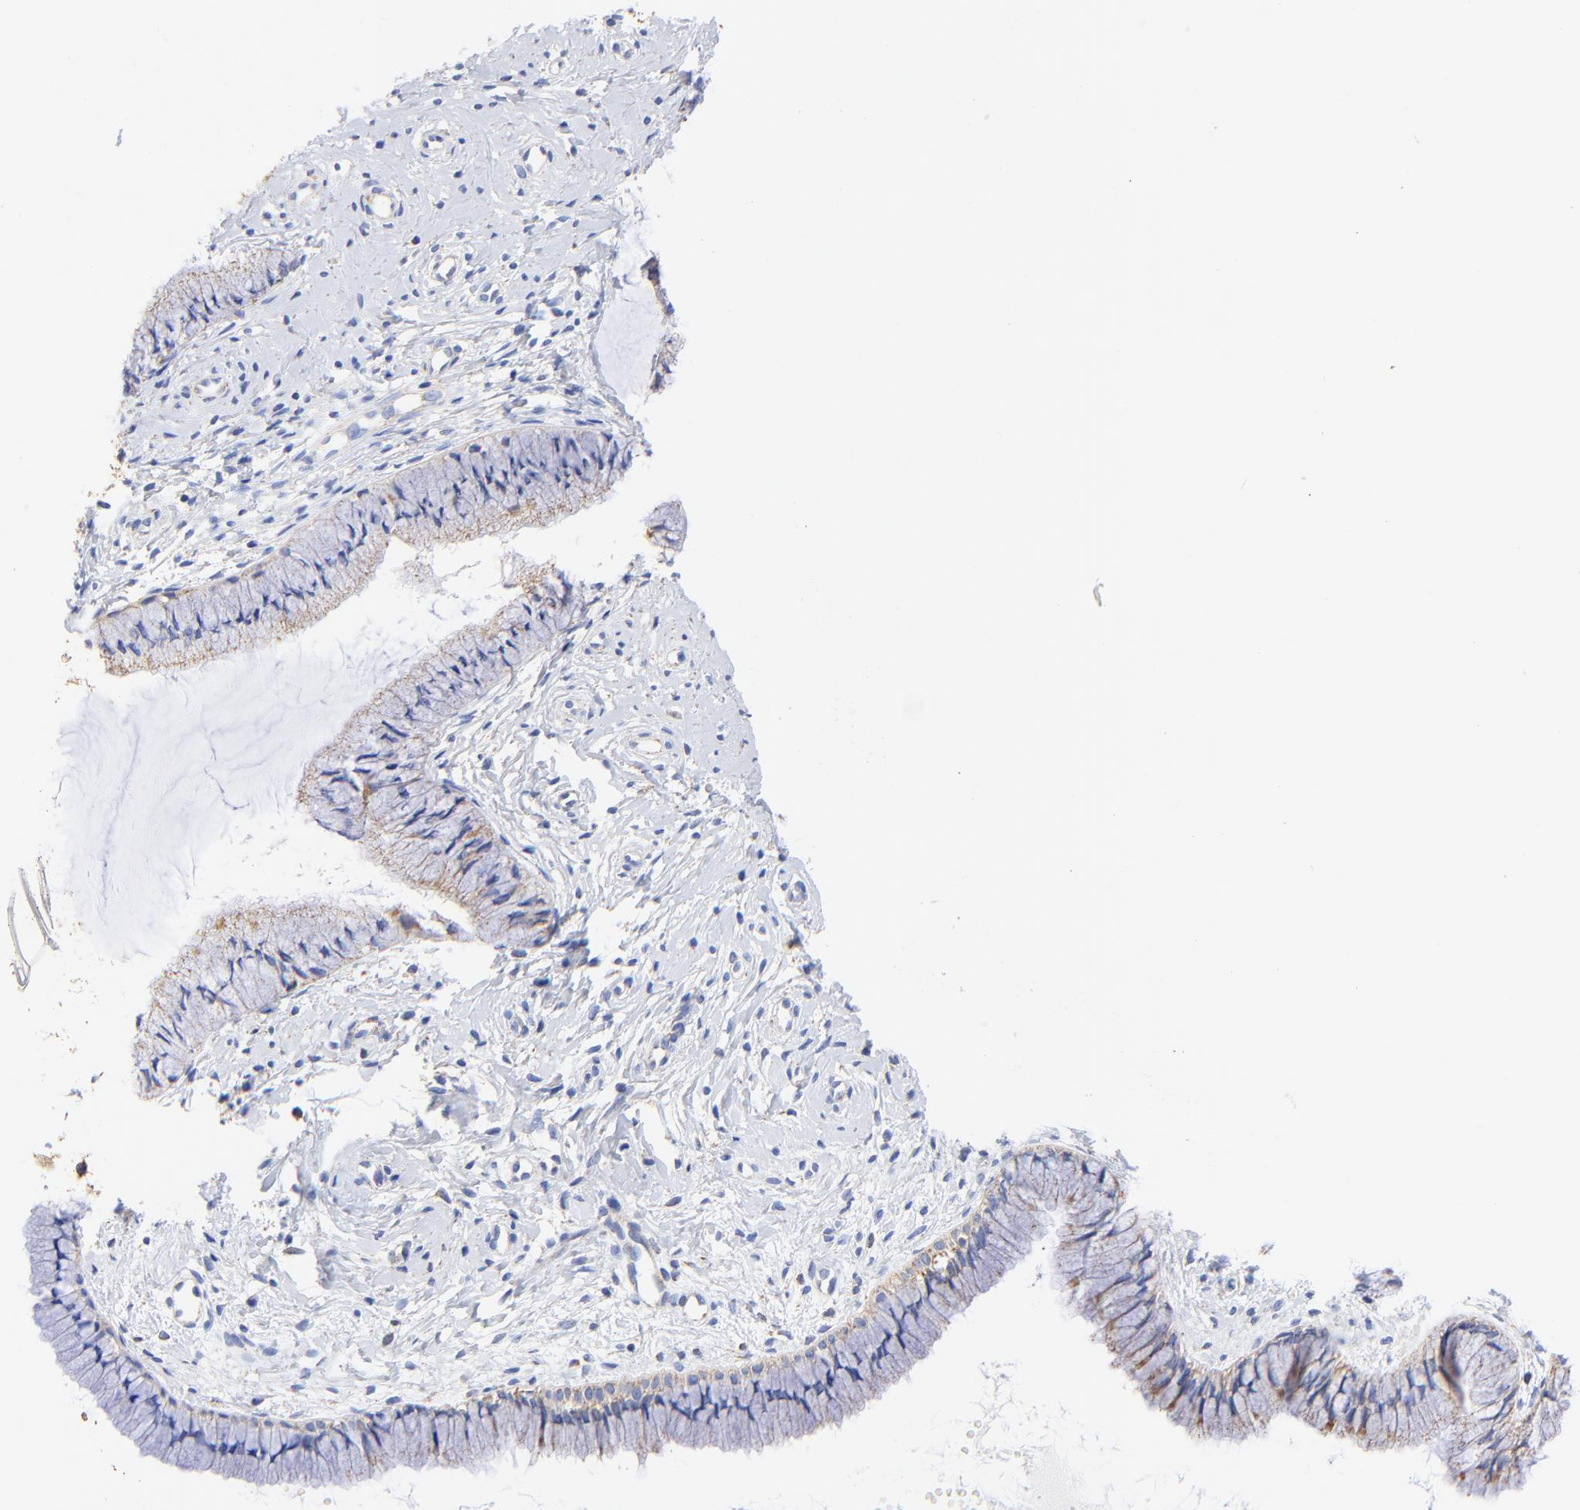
{"staining": {"intensity": "moderate", "quantity": ">75%", "location": "cytoplasmic/membranous"}, "tissue": "cervix", "cell_type": "Glandular cells", "image_type": "normal", "snomed": [{"axis": "morphology", "description": "Normal tissue, NOS"}, {"axis": "topography", "description": "Cervix"}], "caption": "This photomicrograph reveals unremarkable cervix stained with immunohistochemistry (IHC) to label a protein in brown. The cytoplasmic/membranous of glandular cells show moderate positivity for the protein. Nuclei are counter-stained blue.", "gene": "ATP5F1D", "patient": {"sex": "female", "age": 46}}